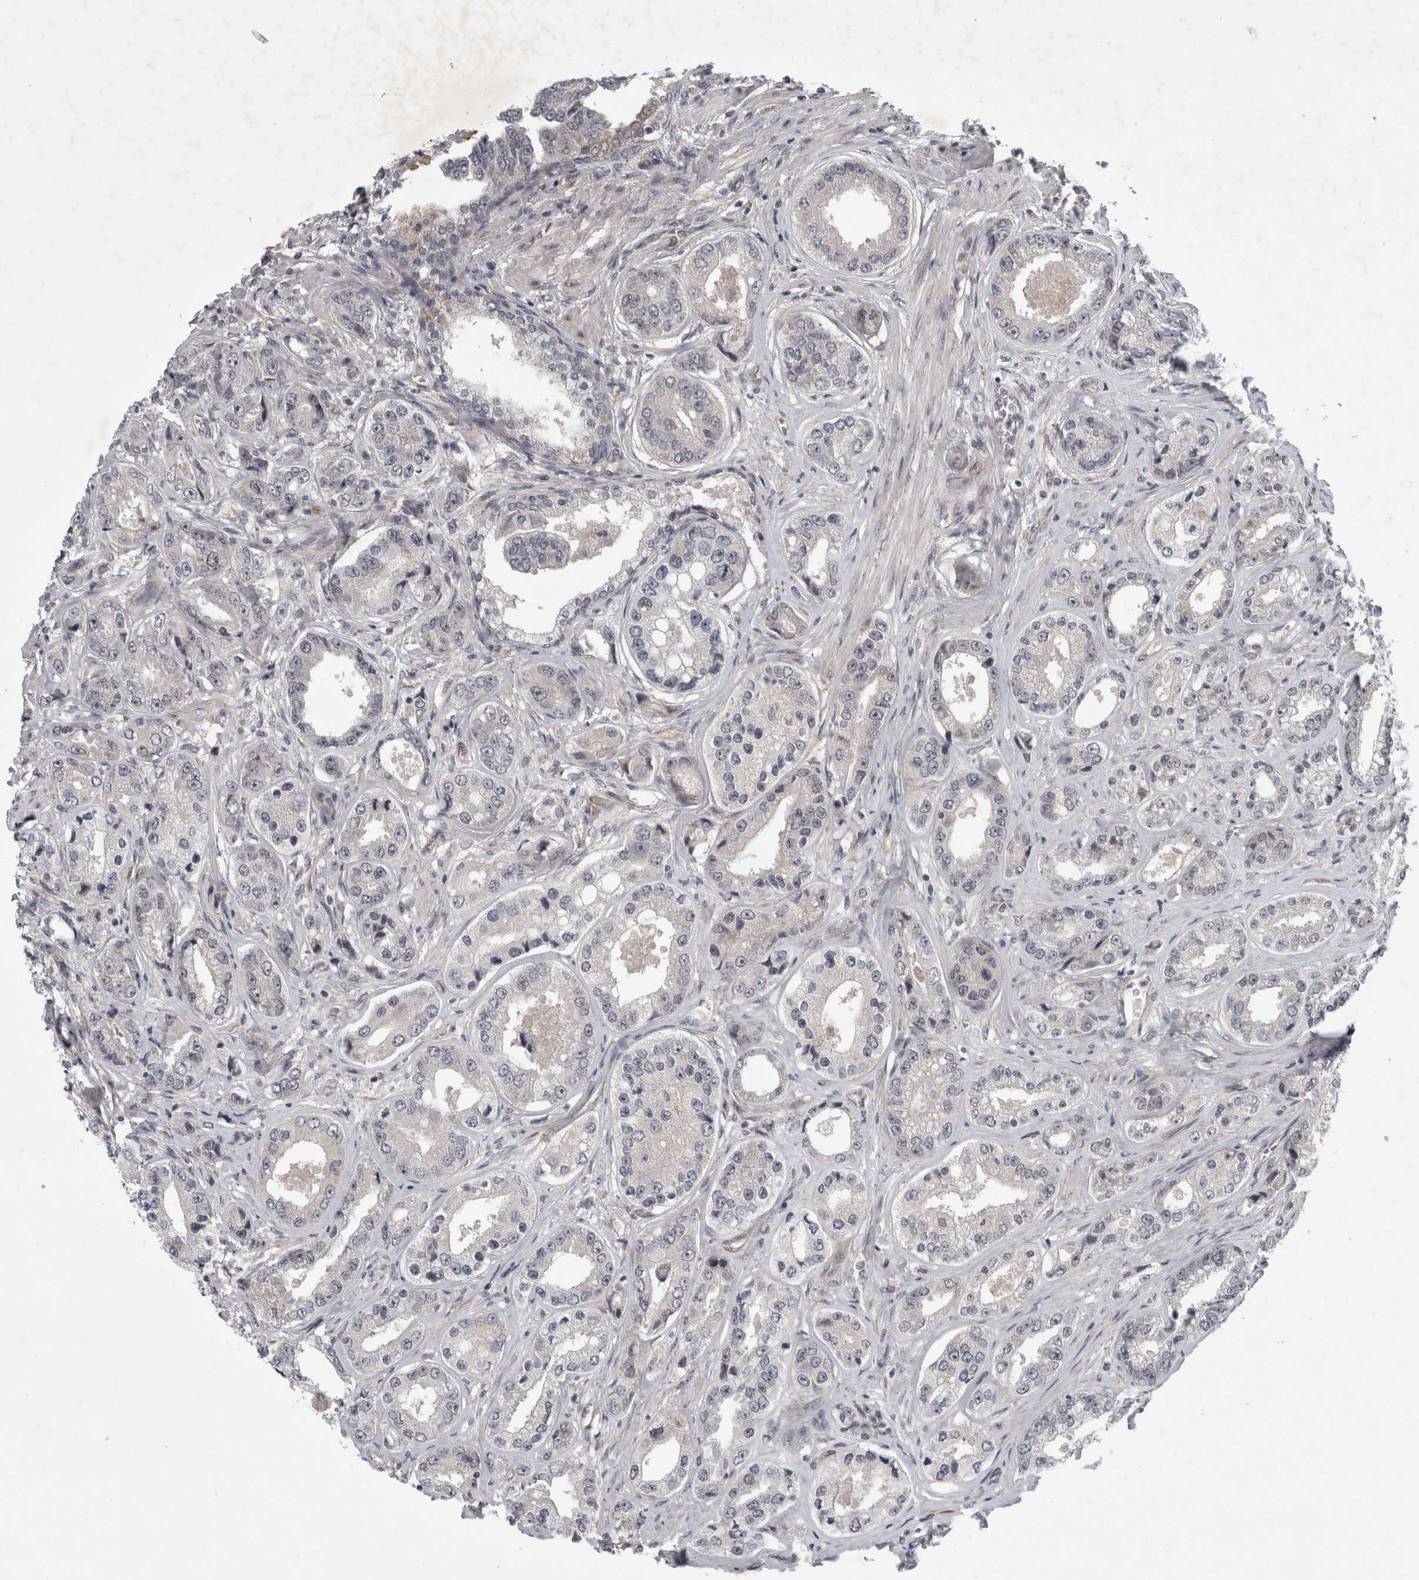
{"staining": {"intensity": "negative", "quantity": "none", "location": "none"}, "tissue": "prostate cancer", "cell_type": "Tumor cells", "image_type": "cancer", "snomed": [{"axis": "morphology", "description": "Adenocarcinoma, High grade"}, {"axis": "topography", "description": "Prostate"}], "caption": "This image is of high-grade adenocarcinoma (prostate) stained with IHC to label a protein in brown with the nuclei are counter-stained blue. There is no positivity in tumor cells.", "gene": "PARP11", "patient": {"sex": "male", "age": 61}}